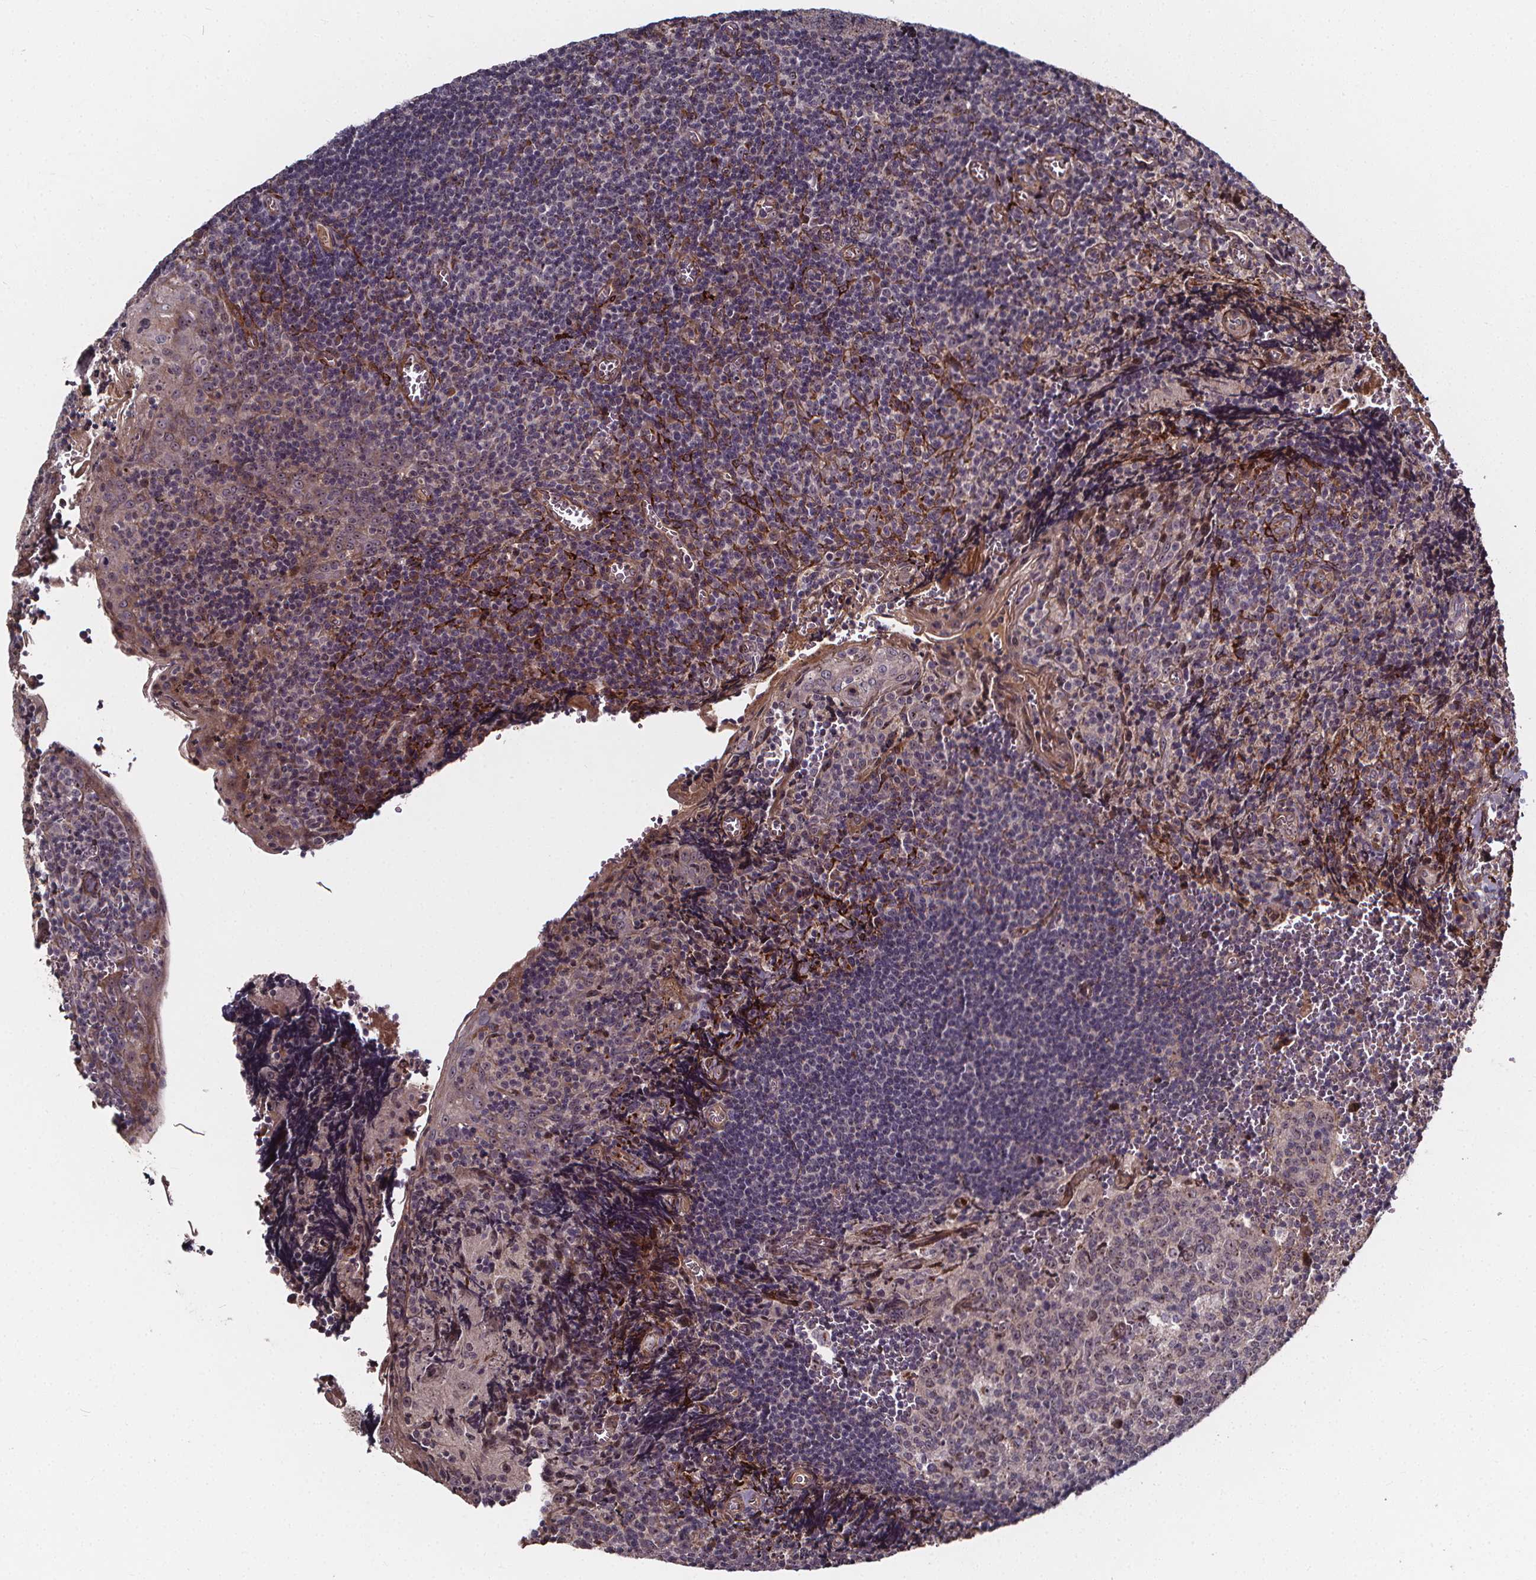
{"staining": {"intensity": "negative", "quantity": "none", "location": "none"}, "tissue": "tonsil", "cell_type": "Germinal center cells", "image_type": "normal", "snomed": [{"axis": "morphology", "description": "Normal tissue, NOS"}, {"axis": "morphology", "description": "Inflammation, NOS"}, {"axis": "topography", "description": "Tonsil"}], "caption": "This is an IHC image of benign human tonsil. There is no positivity in germinal center cells.", "gene": "AEBP1", "patient": {"sex": "female", "age": 31}}